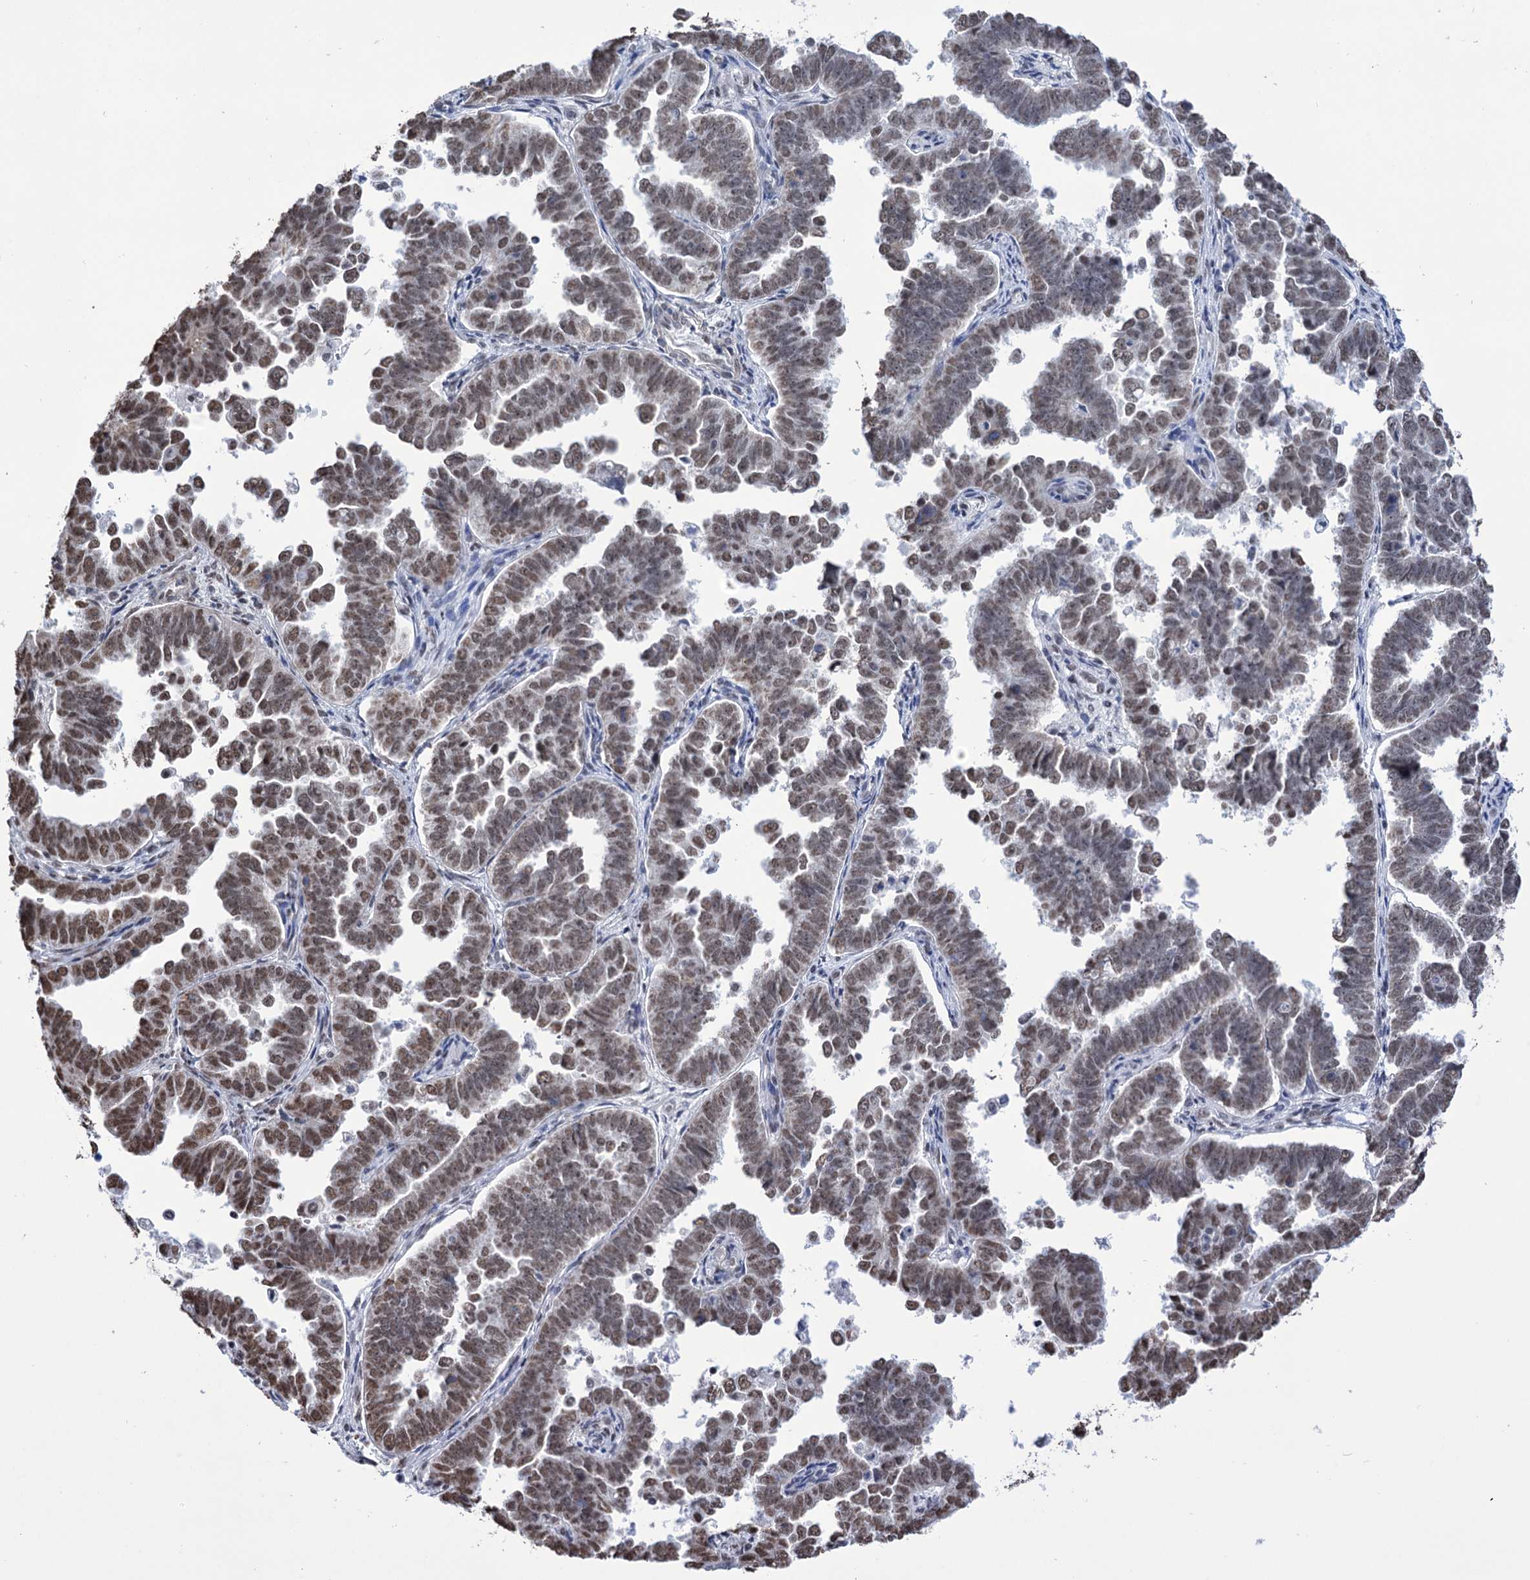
{"staining": {"intensity": "weak", "quantity": ">75%", "location": "nuclear"}, "tissue": "endometrial cancer", "cell_type": "Tumor cells", "image_type": "cancer", "snomed": [{"axis": "morphology", "description": "Adenocarcinoma, NOS"}, {"axis": "topography", "description": "Endometrium"}], "caption": "Immunohistochemical staining of adenocarcinoma (endometrial) reveals weak nuclear protein staining in about >75% of tumor cells.", "gene": "ABHD10", "patient": {"sex": "female", "age": 75}}